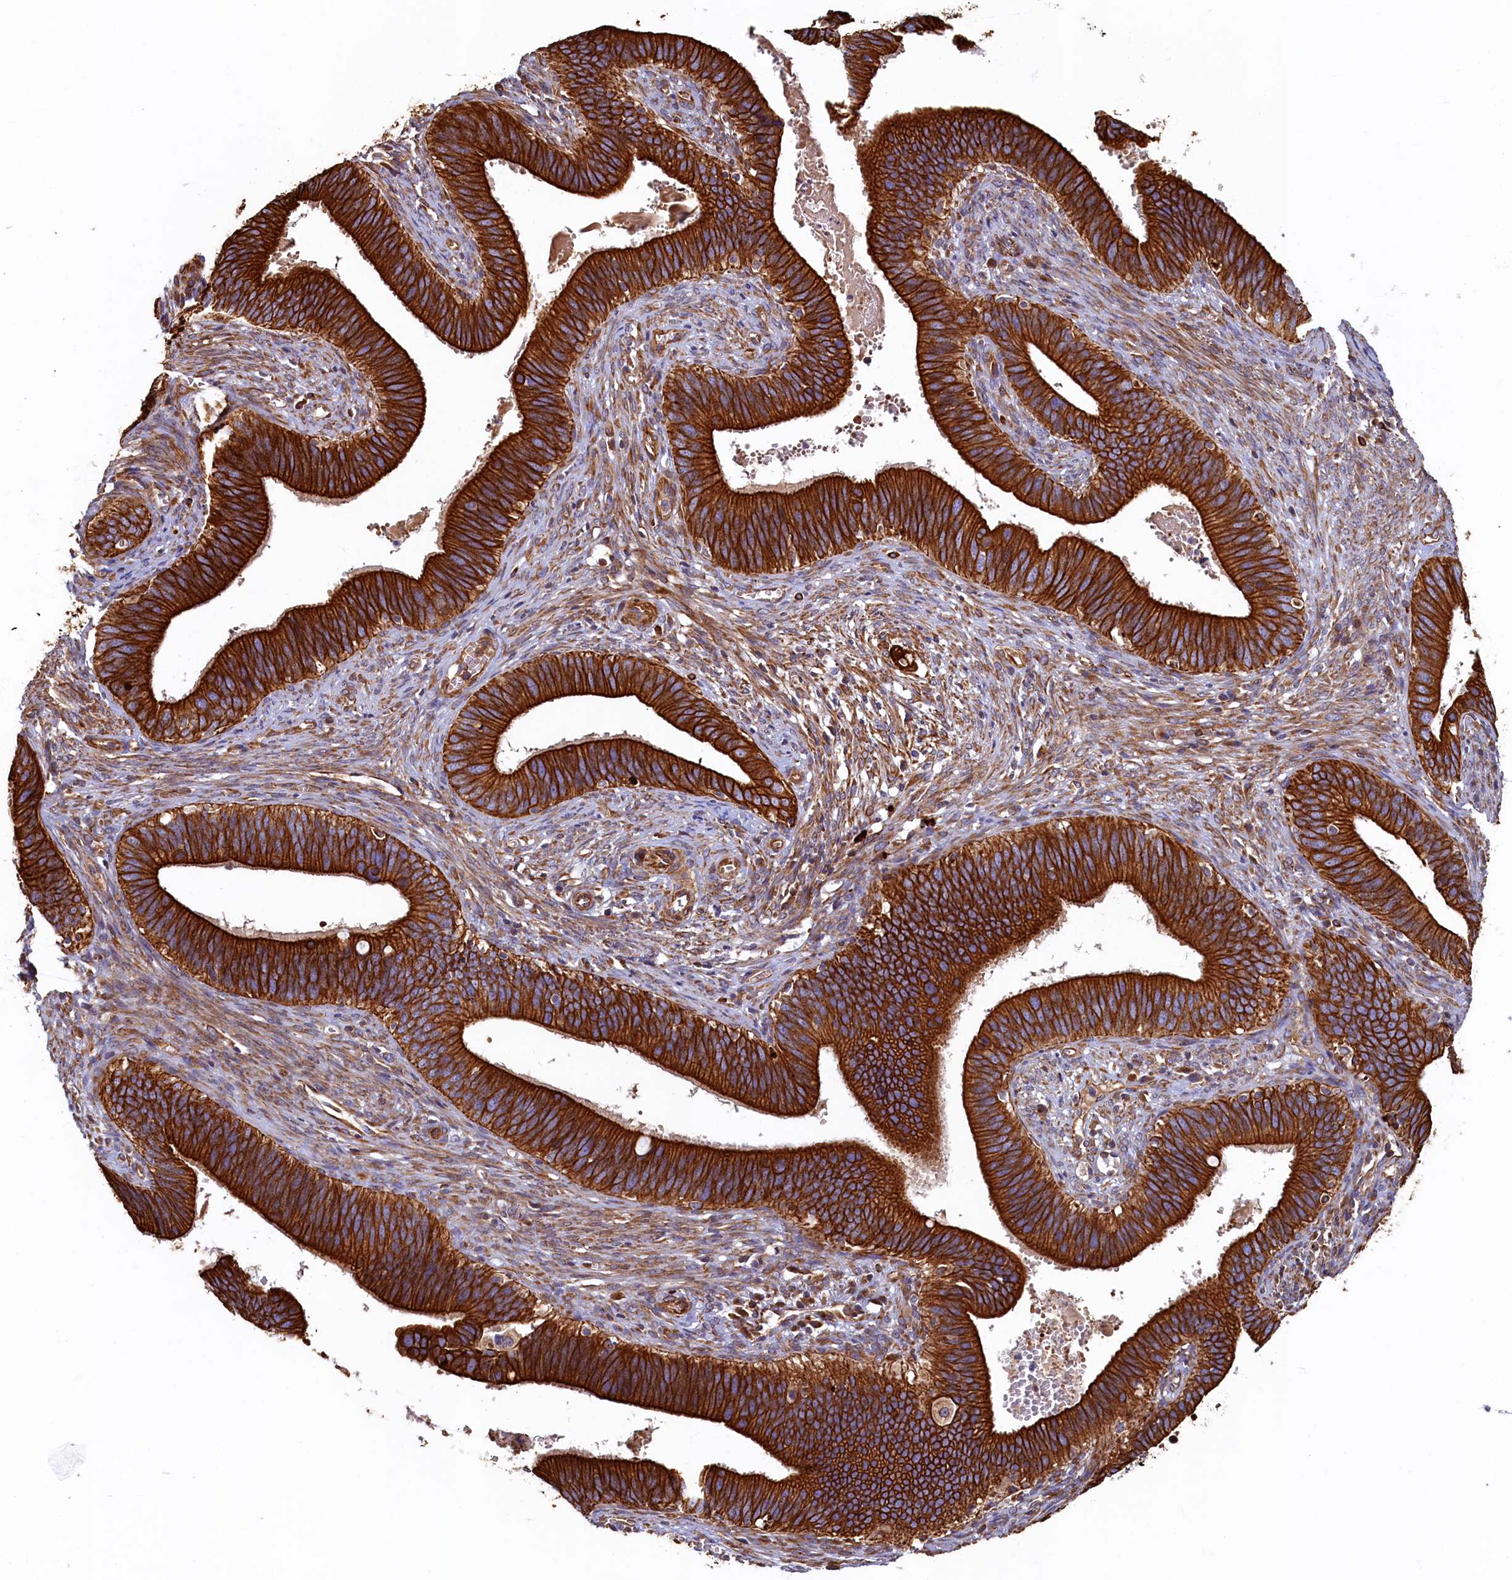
{"staining": {"intensity": "strong", "quantity": ">75%", "location": "cytoplasmic/membranous"}, "tissue": "cervical cancer", "cell_type": "Tumor cells", "image_type": "cancer", "snomed": [{"axis": "morphology", "description": "Adenocarcinoma, NOS"}, {"axis": "topography", "description": "Cervix"}], "caption": "IHC (DAB) staining of cervical cancer (adenocarcinoma) demonstrates strong cytoplasmic/membranous protein expression in approximately >75% of tumor cells.", "gene": "LRRC57", "patient": {"sex": "female", "age": 42}}